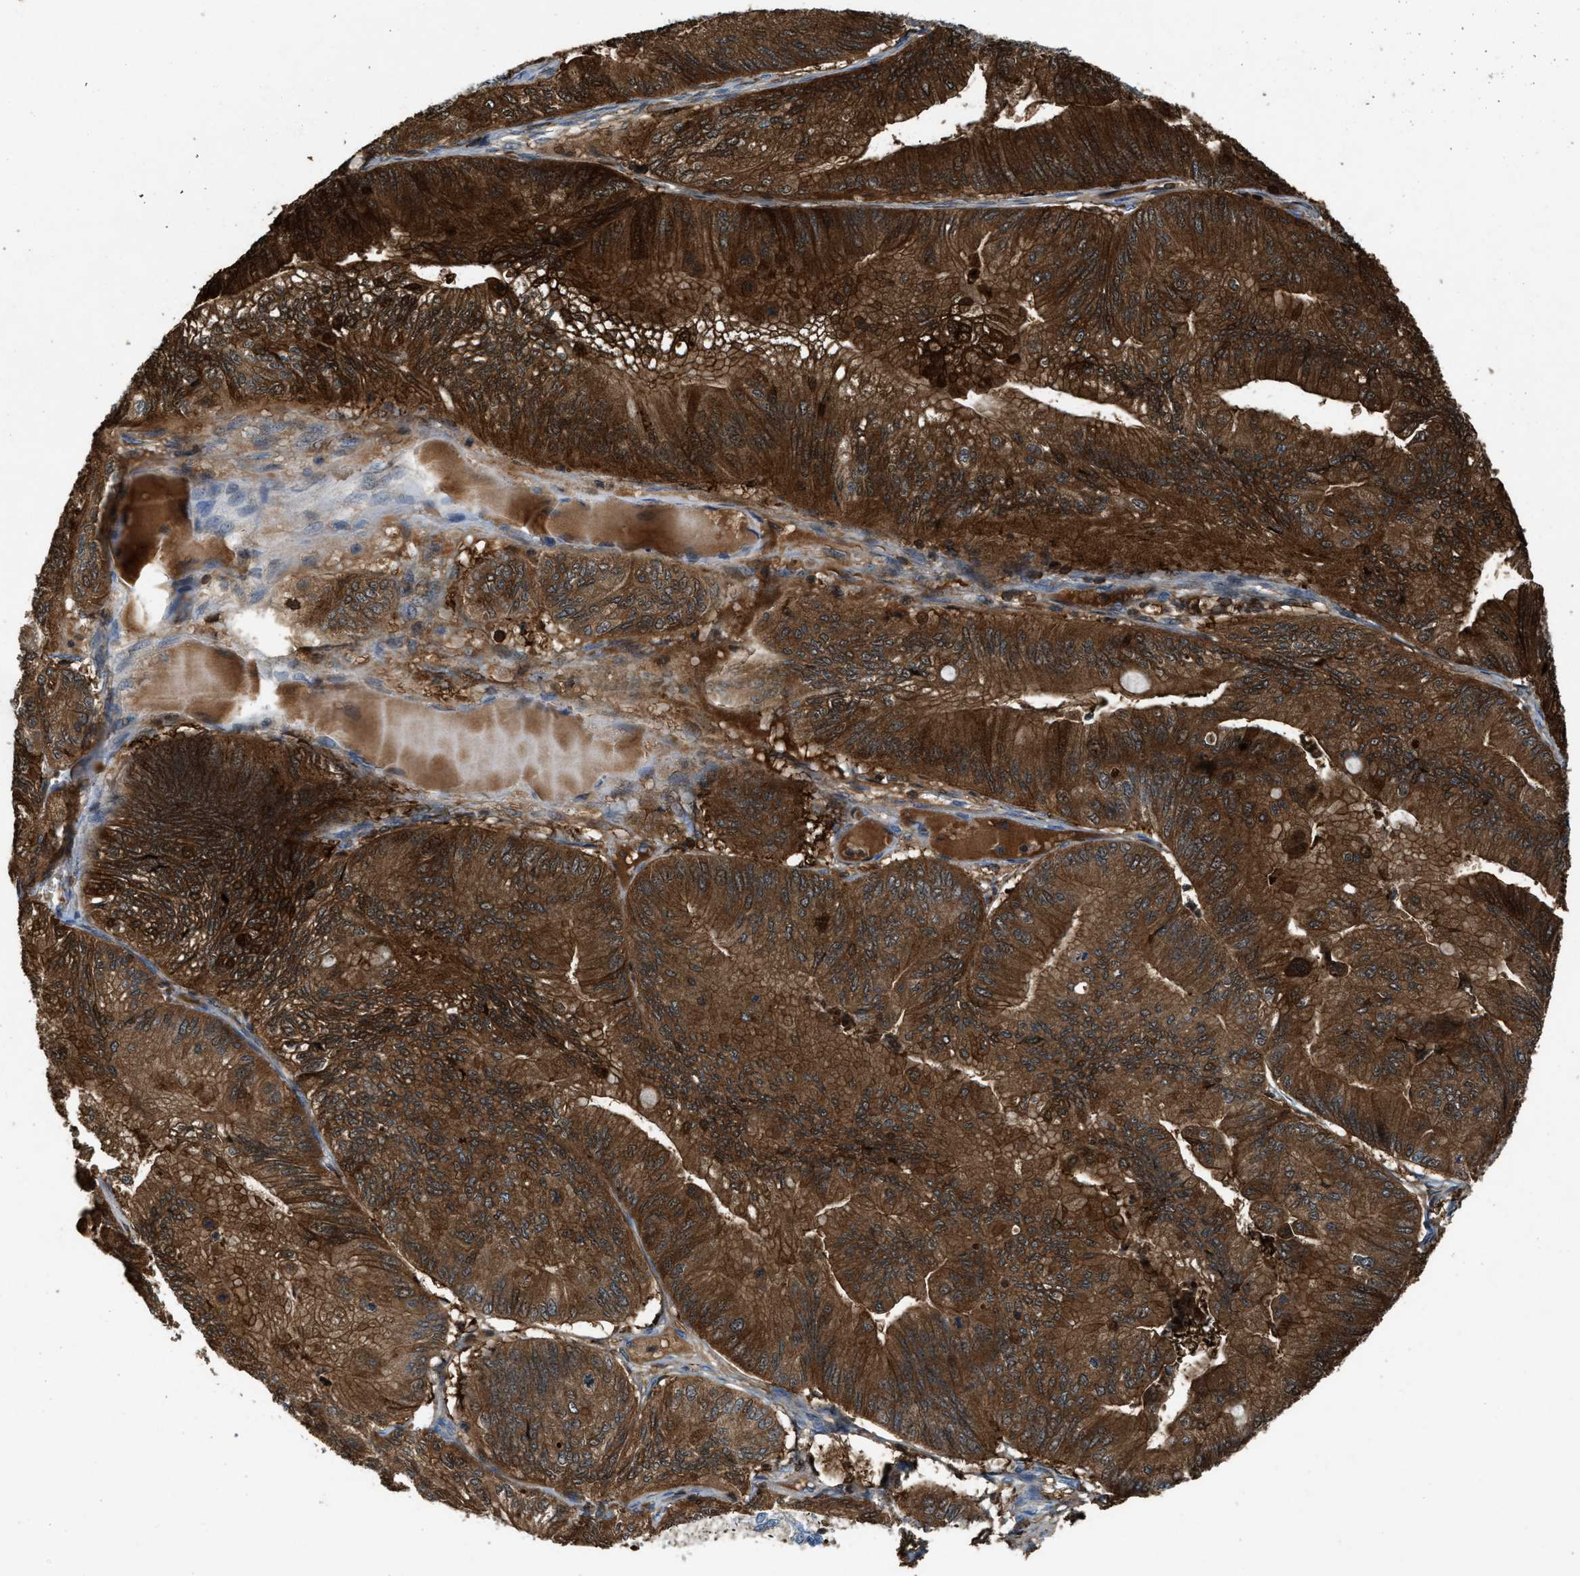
{"staining": {"intensity": "strong", "quantity": ">75%", "location": "cytoplasmic/membranous"}, "tissue": "ovarian cancer", "cell_type": "Tumor cells", "image_type": "cancer", "snomed": [{"axis": "morphology", "description": "Cystadenocarcinoma, mucinous, NOS"}, {"axis": "topography", "description": "Ovary"}], "caption": "Immunohistochemical staining of human mucinous cystadenocarcinoma (ovarian) exhibits high levels of strong cytoplasmic/membranous staining in about >75% of tumor cells. Ihc stains the protein in brown and the nuclei are stained blue.", "gene": "SERPINB5", "patient": {"sex": "female", "age": 61}}